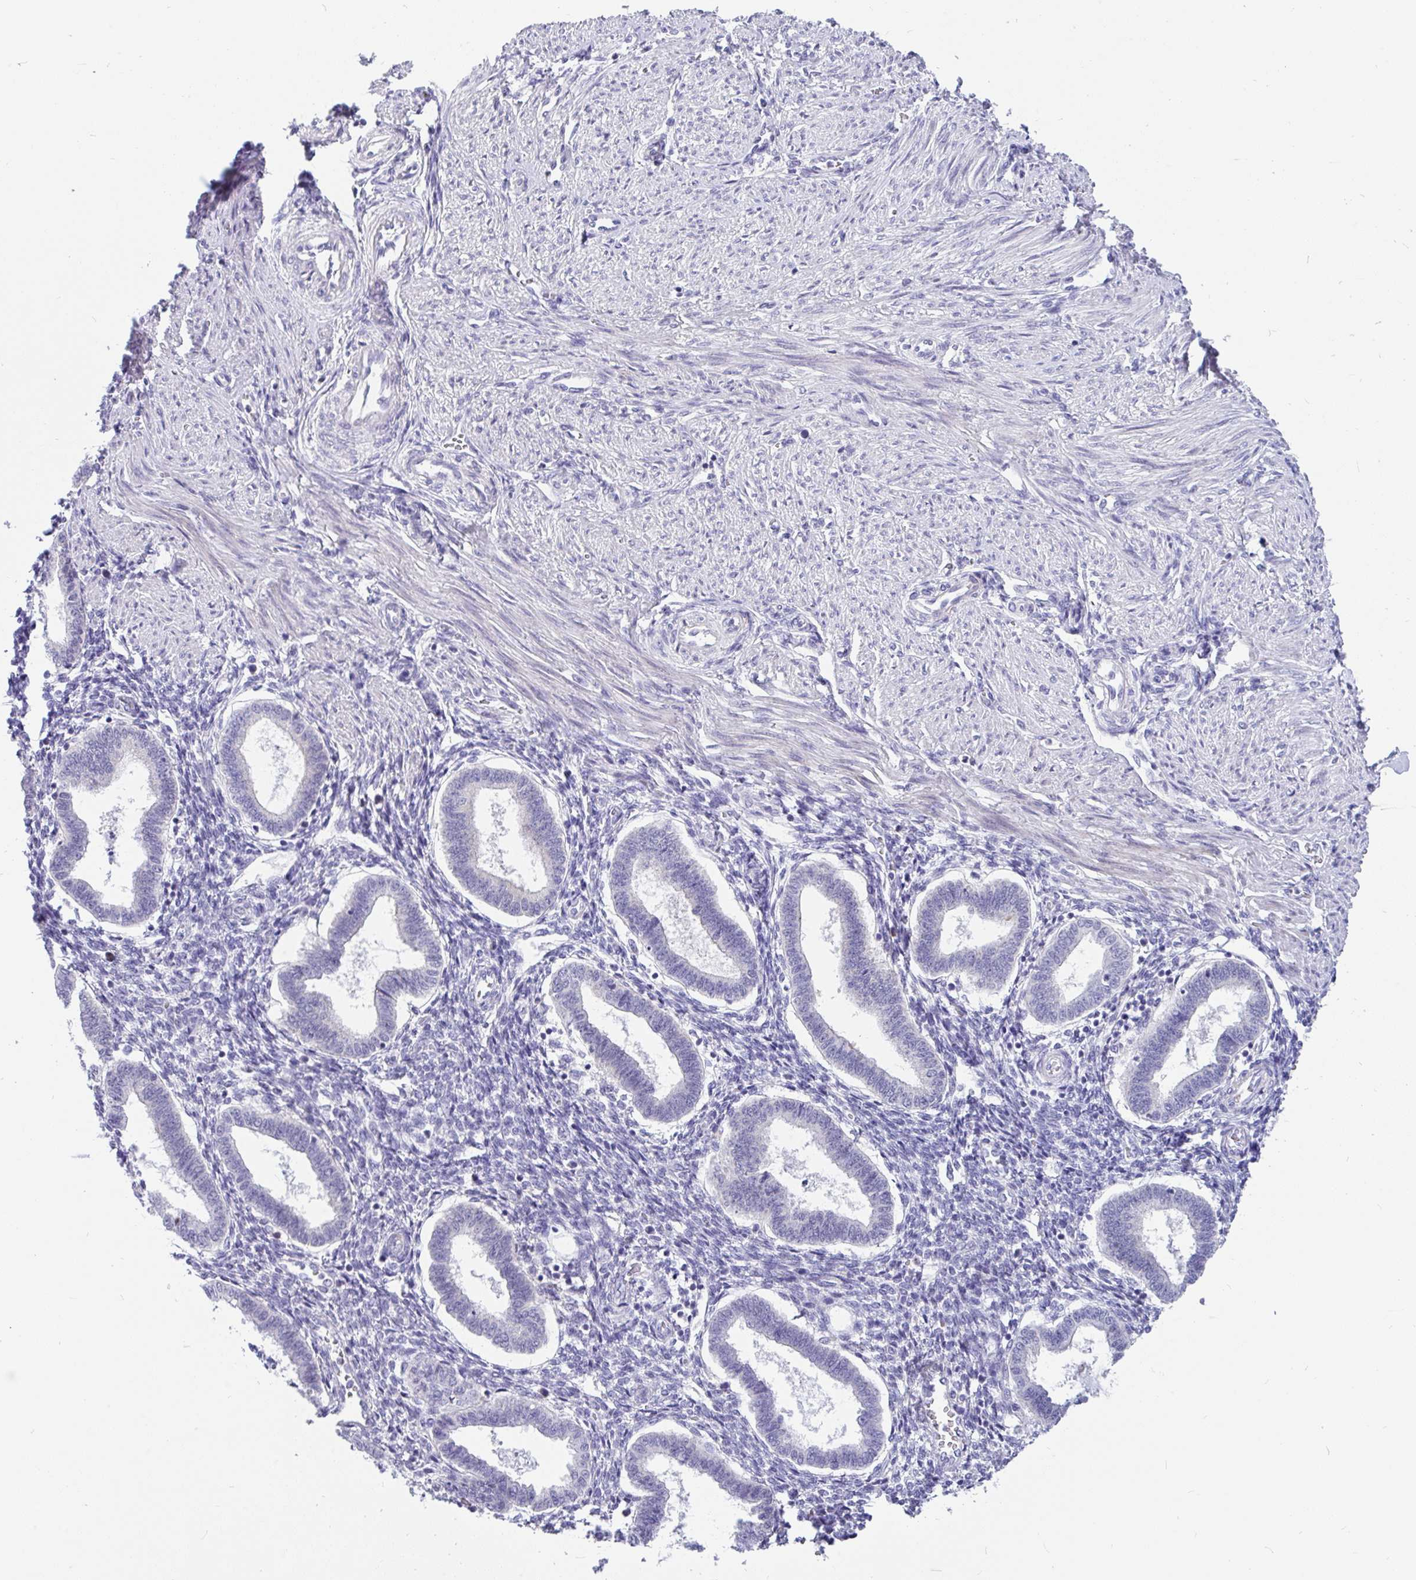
{"staining": {"intensity": "negative", "quantity": "none", "location": "none"}, "tissue": "endometrium", "cell_type": "Cells in endometrial stroma", "image_type": "normal", "snomed": [{"axis": "morphology", "description": "Normal tissue, NOS"}, {"axis": "topography", "description": "Endometrium"}], "caption": "Cells in endometrial stroma show no significant expression in normal endometrium. (Immunohistochemistry, brightfield microscopy, high magnification).", "gene": "KIAA2013", "patient": {"sex": "female", "age": 24}}